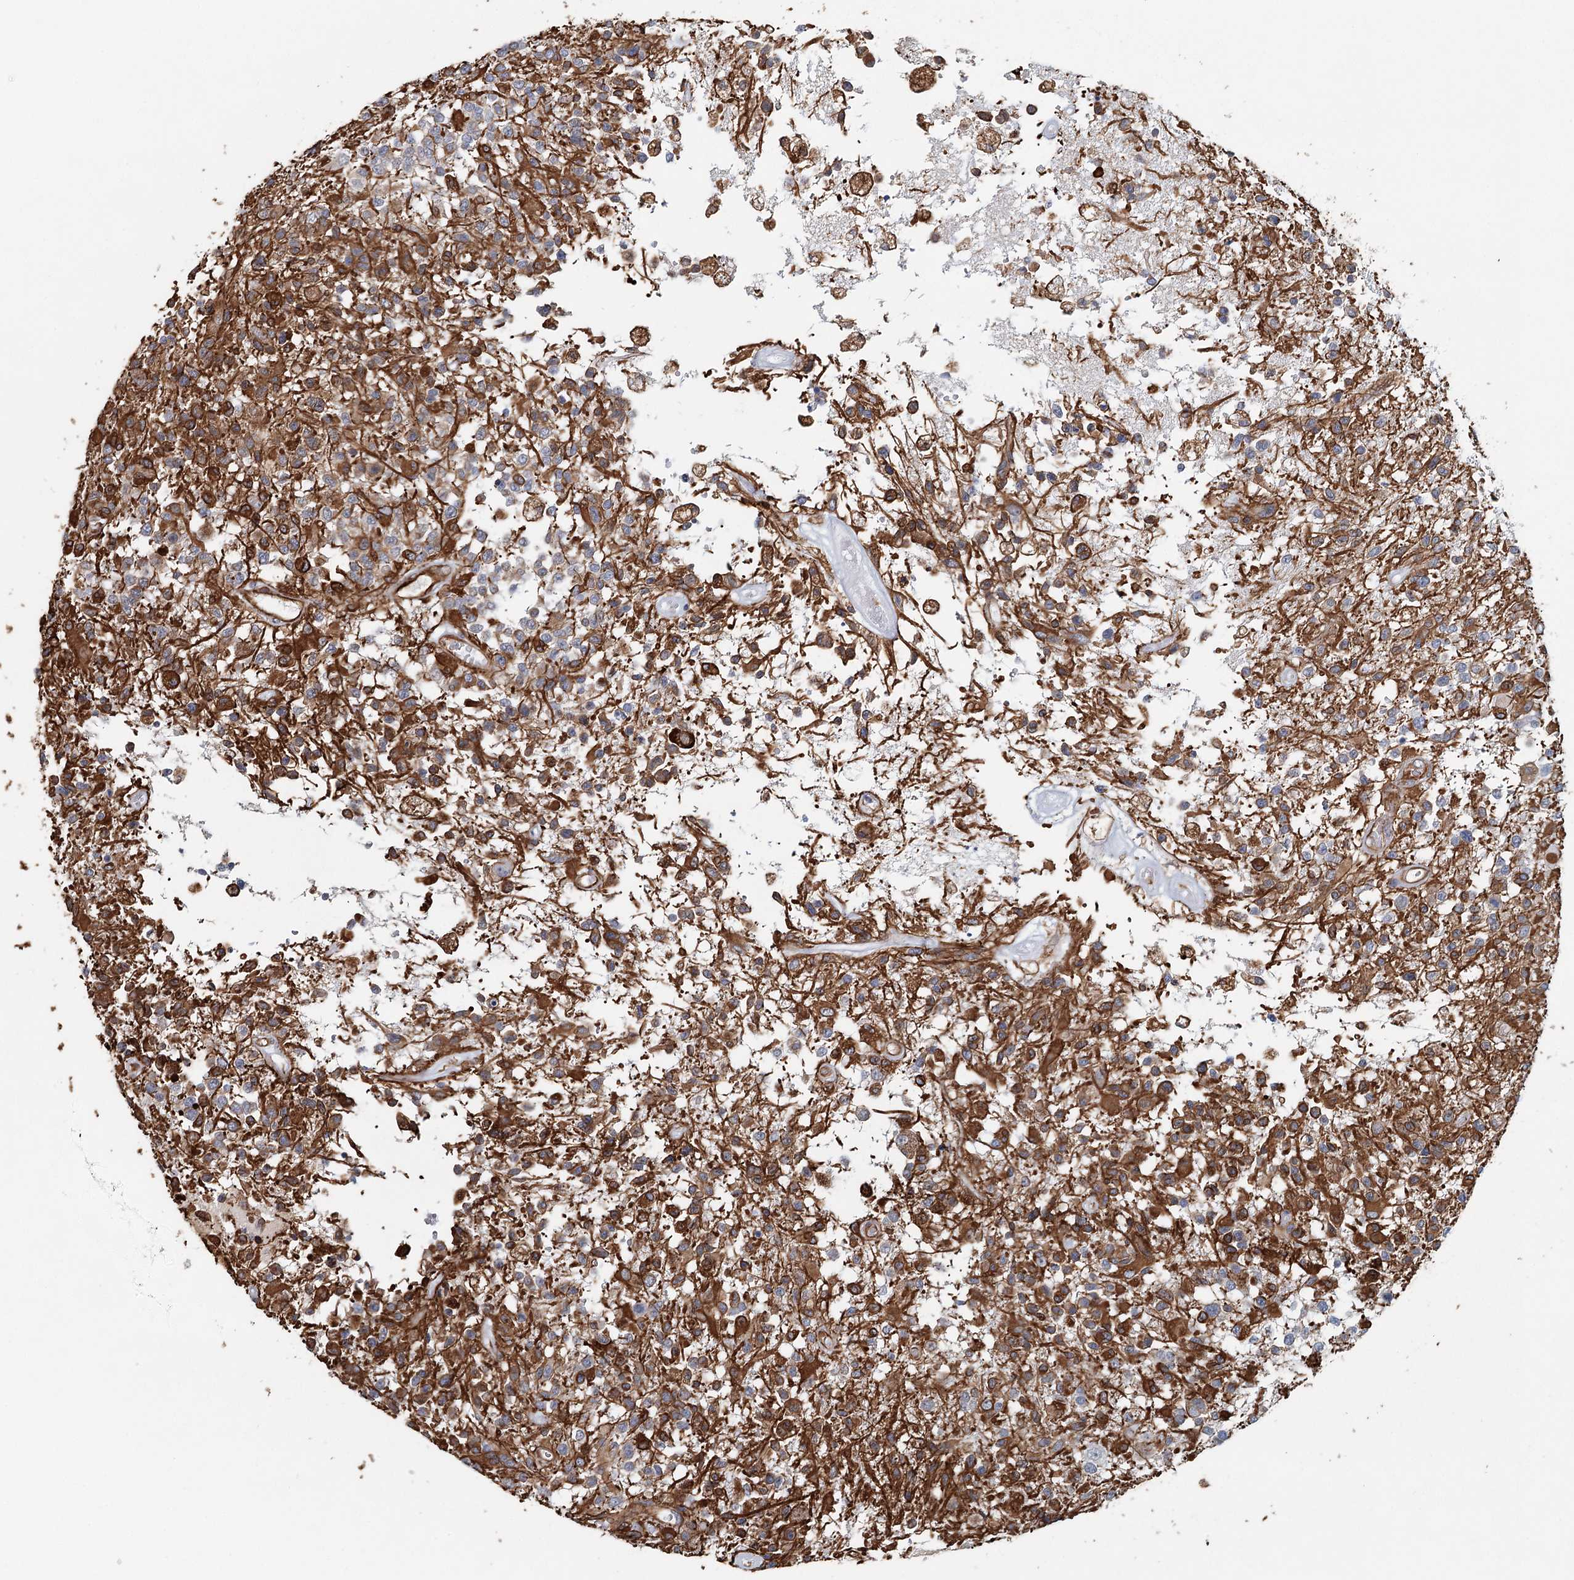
{"staining": {"intensity": "negative", "quantity": "none", "location": "none"}, "tissue": "glioma", "cell_type": "Tumor cells", "image_type": "cancer", "snomed": [{"axis": "morphology", "description": "Glioma, malignant, High grade"}, {"axis": "morphology", "description": "Glioblastoma, NOS"}, {"axis": "topography", "description": "Brain"}], "caption": "This image is of glioma stained with IHC to label a protein in brown with the nuclei are counter-stained blue. There is no staining in tumor cells.", "gene": "SYNPO", "patient": {"sex": "male", "age": 60}}